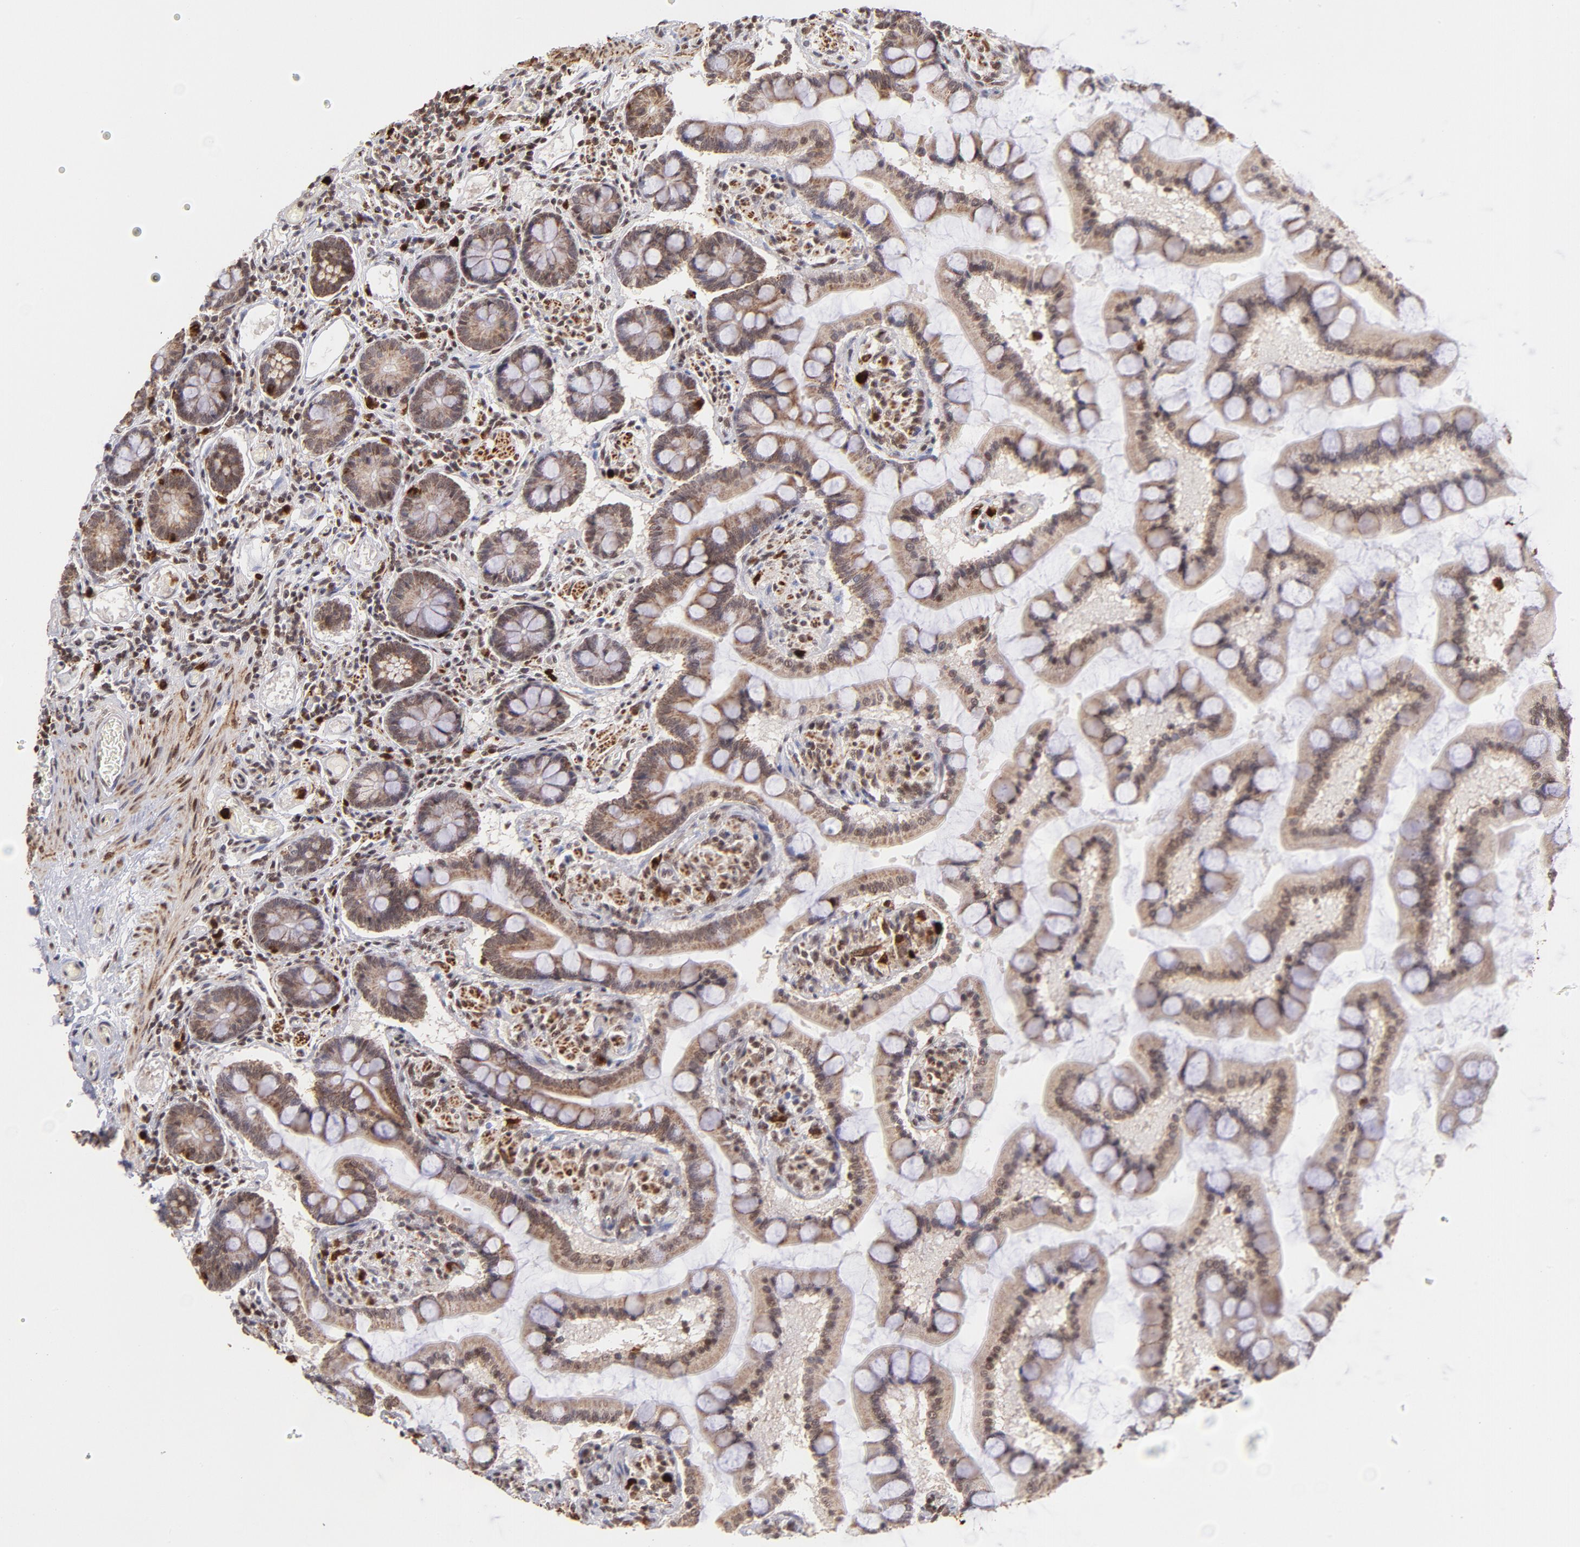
{"staining": {"intensity": "moderate", "quantity": ">75%", "location": "cytoplasmic/membranous,nuclear"}, "tissue": "small intestine", "cell_type": "Glandular cells", "image_type": "normal", "snomed": [{"axis": "morphology", "description": "Normal tissue, NOS"}, {"axis": "topography", "description": "Small intestine"}], "caption": "A histopathology image showing moderate cytoplasmic/membranous,nuclear expression in approximately >75% of glandular cells in normal small intestine, as visualized by brown immunohistochemical staining.", "gene": "ZFX", "patient": {"sex": "male", "age": 41}}